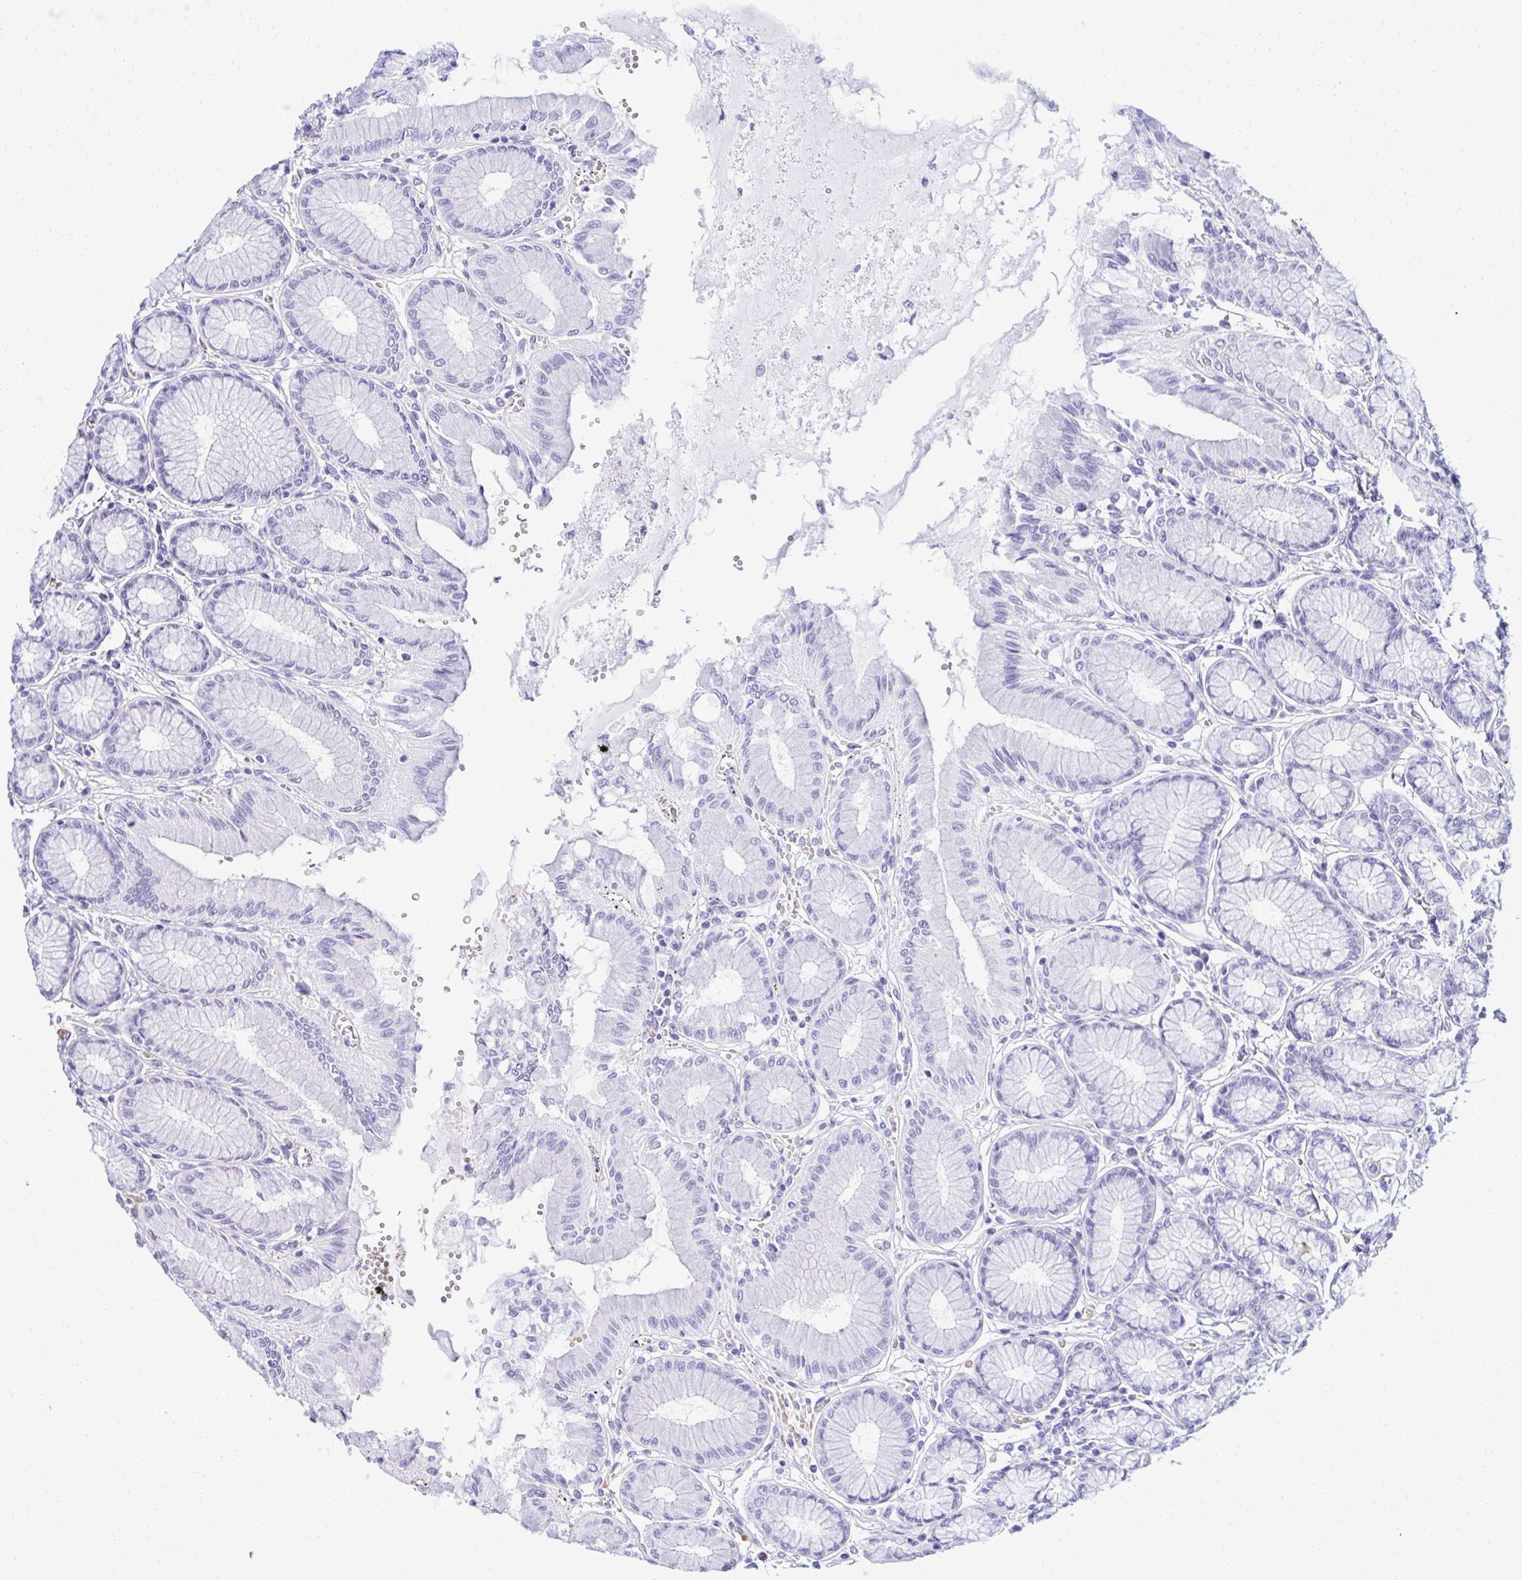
{"staining": {"intensity": "negative", "quantity": "none", "location": "none"}, "tissue": "stomach", "cell_type": "Glandular cells", "image_type": "normal", "snomed": [{"axis": "morphology", "description": "Normal tissue, NOS"}, {"axis": "topography", "description": "Stomach"}, {"axis": "topography", "description": "Stomach, lower"}], "caption": "DAB (3,3'-diaminobenzidine) immunohistochemical staining of unremarkable human stomach reveals no significant staining in glandular cells. (DAB IHC with hematoxylin counter stain).", "gene": "FIBCD1", "patient": {"sex": "male", "age": 76}}